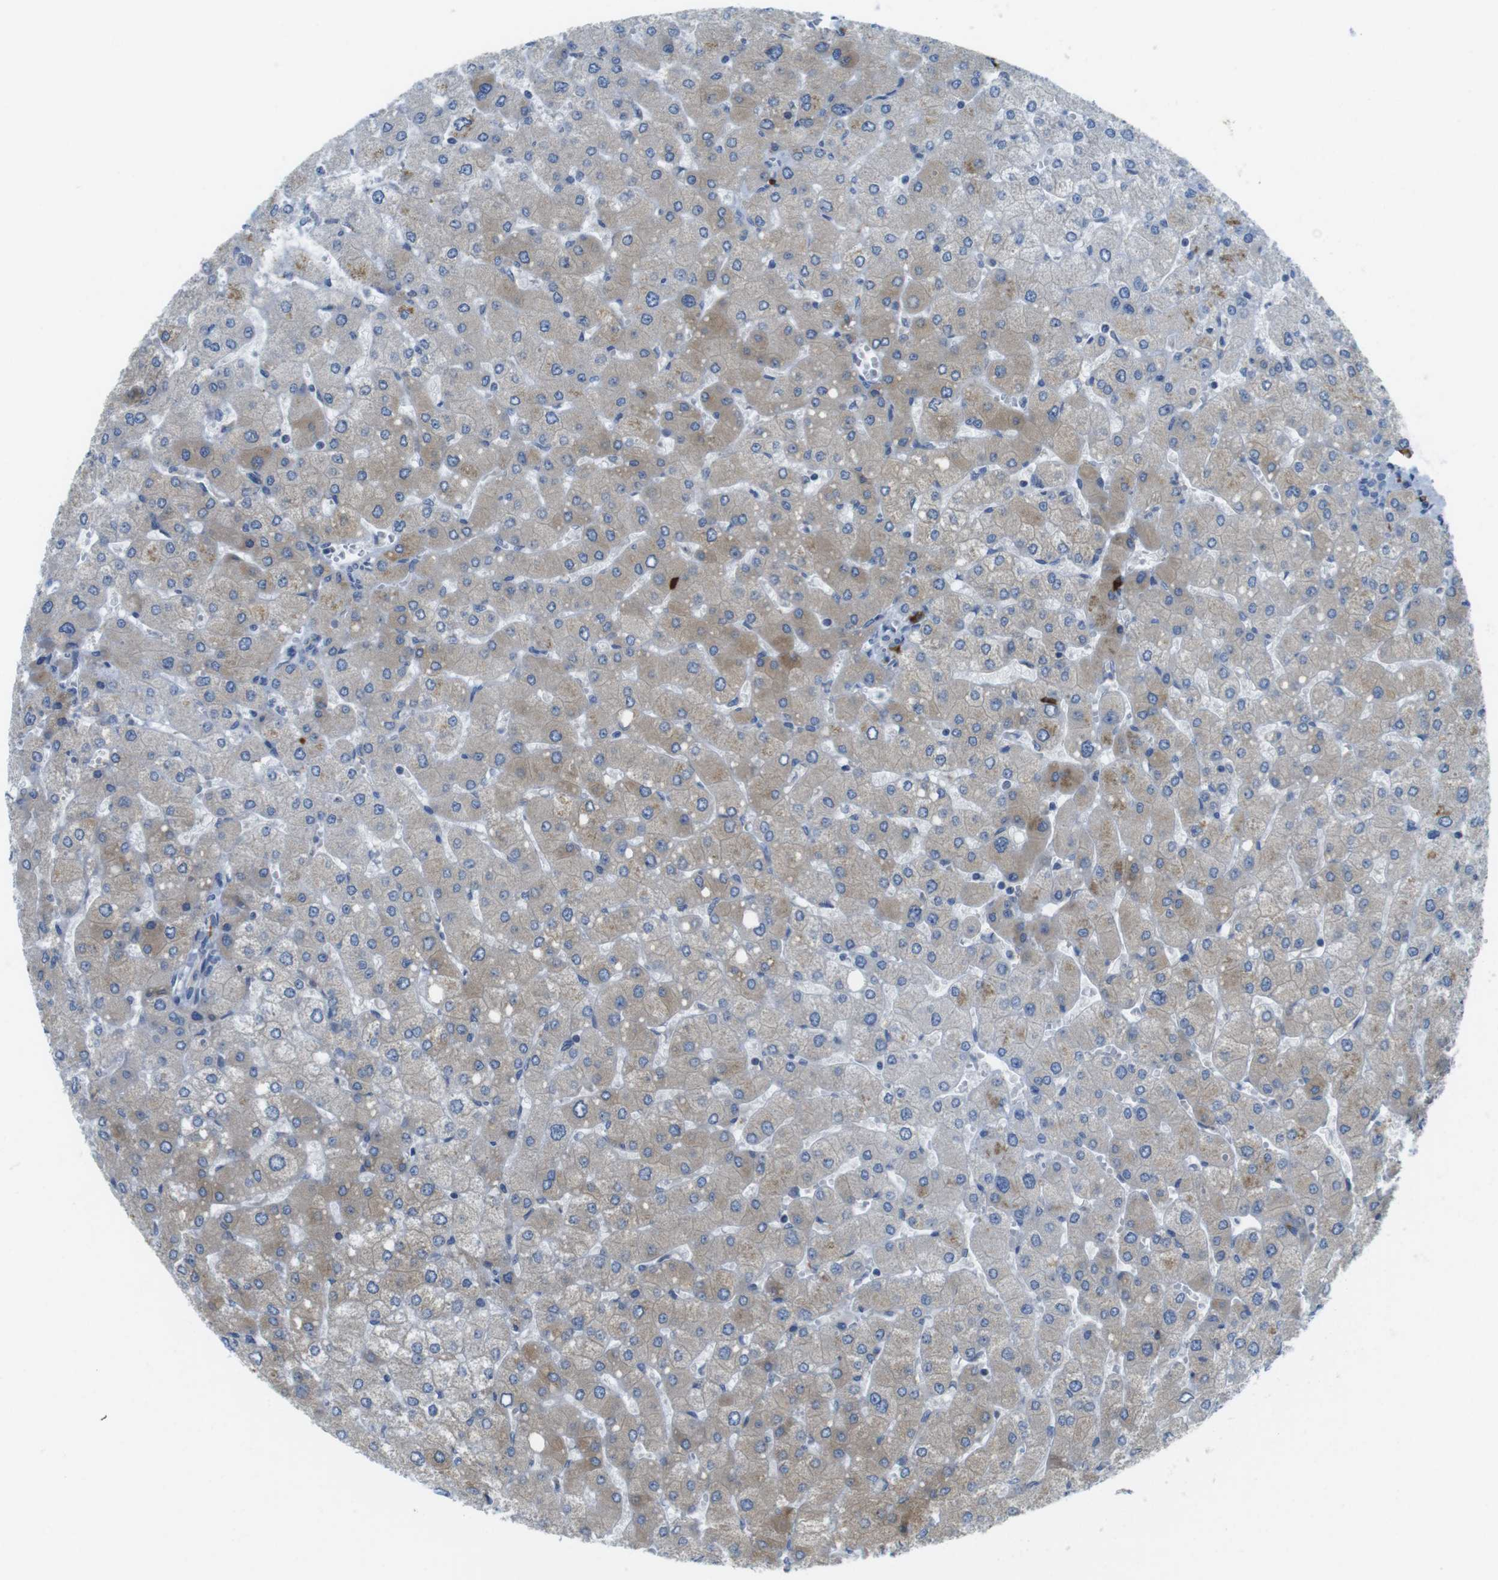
{"staining": {"intensity": "negative", "quantity": "none", "location": "none"}, "tissue": "liver", "cell_type": "Cholangiocytes", "image_type": "normal", "snomed": [{"axis": "morphology", "description": "Normal tissue, NOS"}, {"axis": "topography", "description": "Liver"}], "caption": "Protein analysis of normal liver displays no significant positivity in cholangiocytes. (DAB immunohistochemistry (IHC) with hematoxylin counter stain).", "gene": "CLPTM1L", "patient": {"sex": "male", "age": 55}}